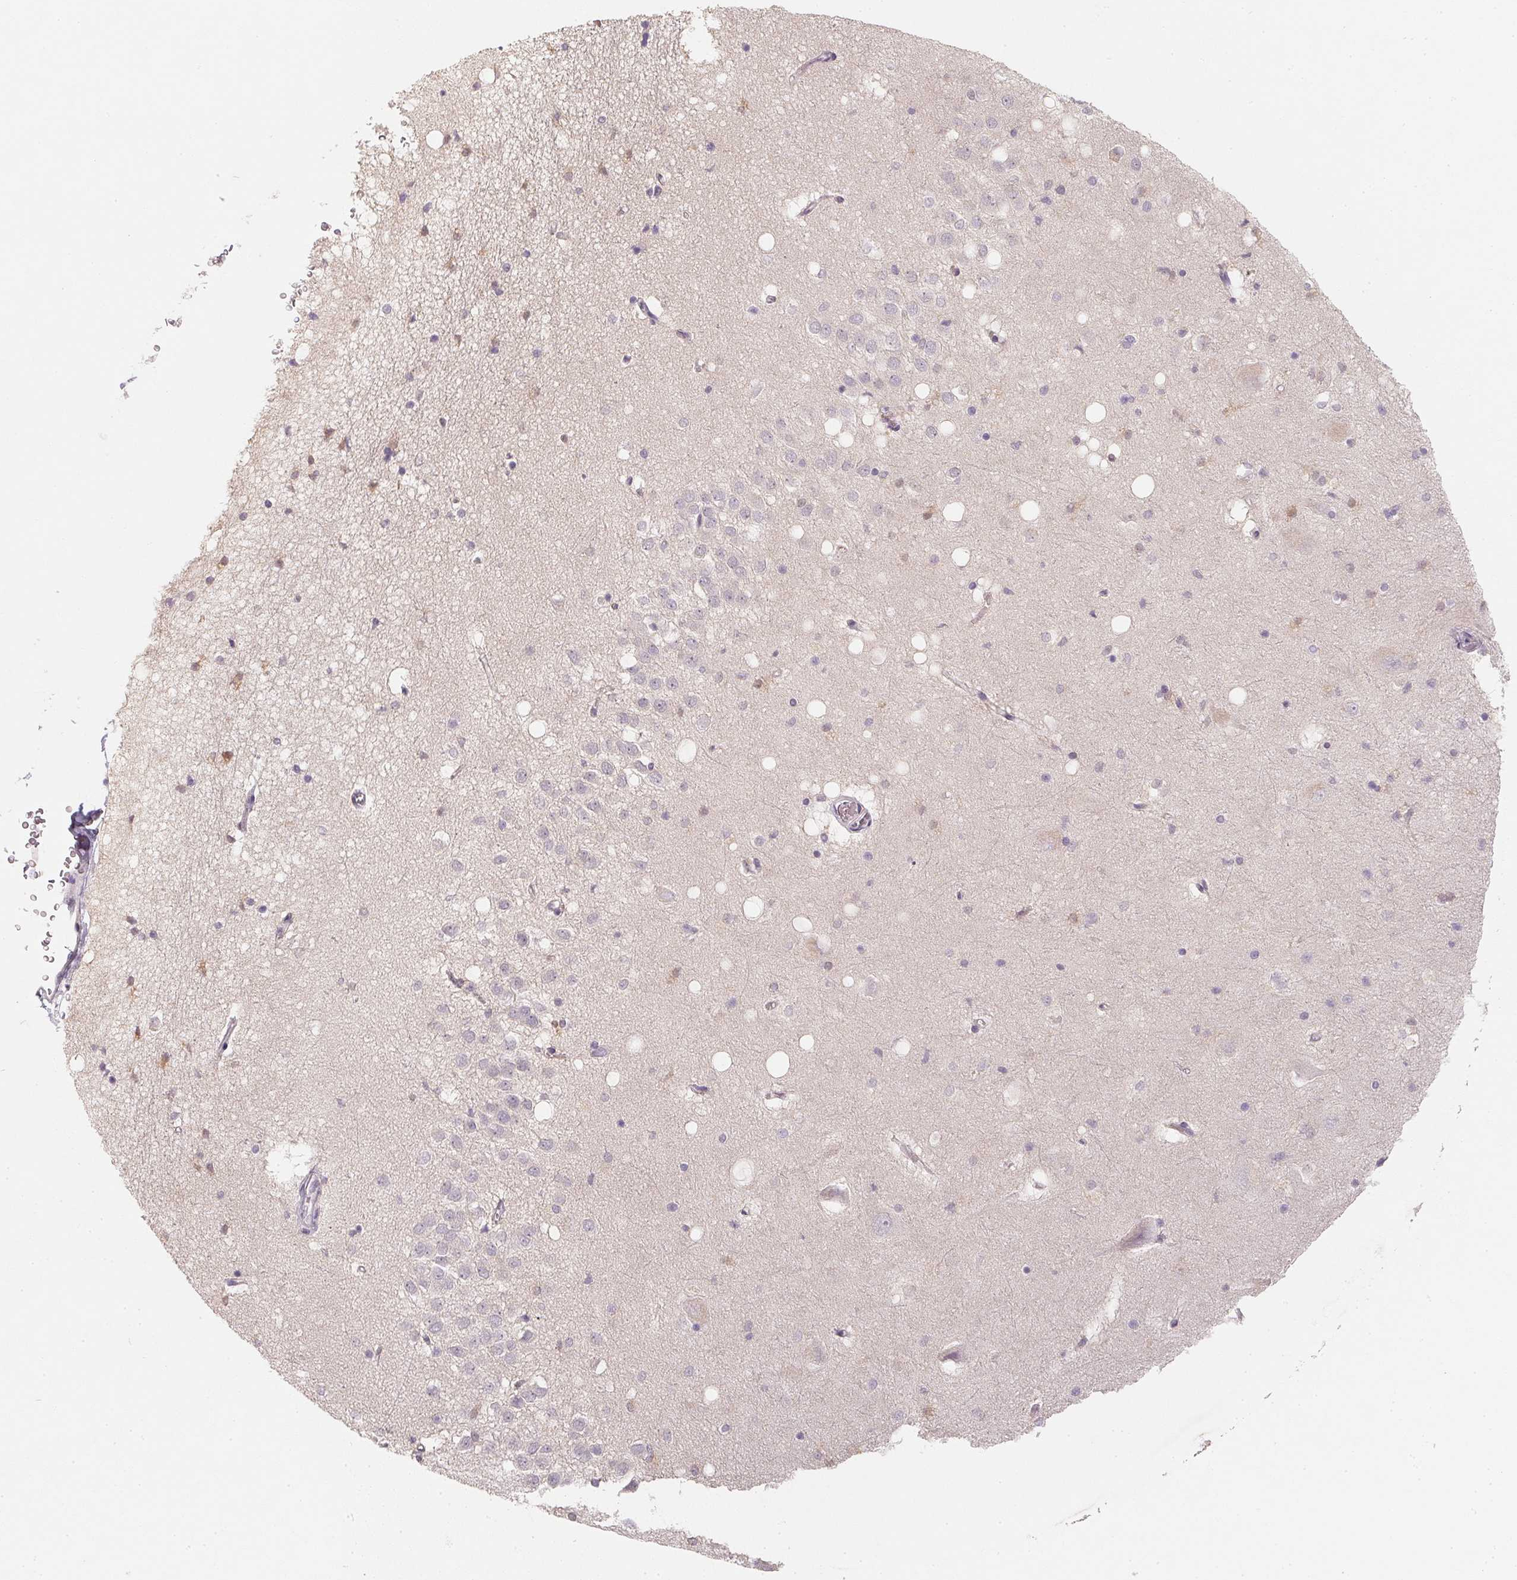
{"staining": {"intensity": "negative", "quantity": "none", "location": "none"}, "tissue": "hippocampus", "cell_type": "Glial cells", "image_type": "normal", "snomed": [{"axis": "morphology", "description": "Normal tissue, NOS"}, {"axis": "topography", "description": "Hippocampus"}], "caption": "The histopathology image displays no staining of glial cells in normal hippocampus. Nuclei are stained in blue.", "gene": "SOAT1", "patient": {"sex": "male", "age": 58}}